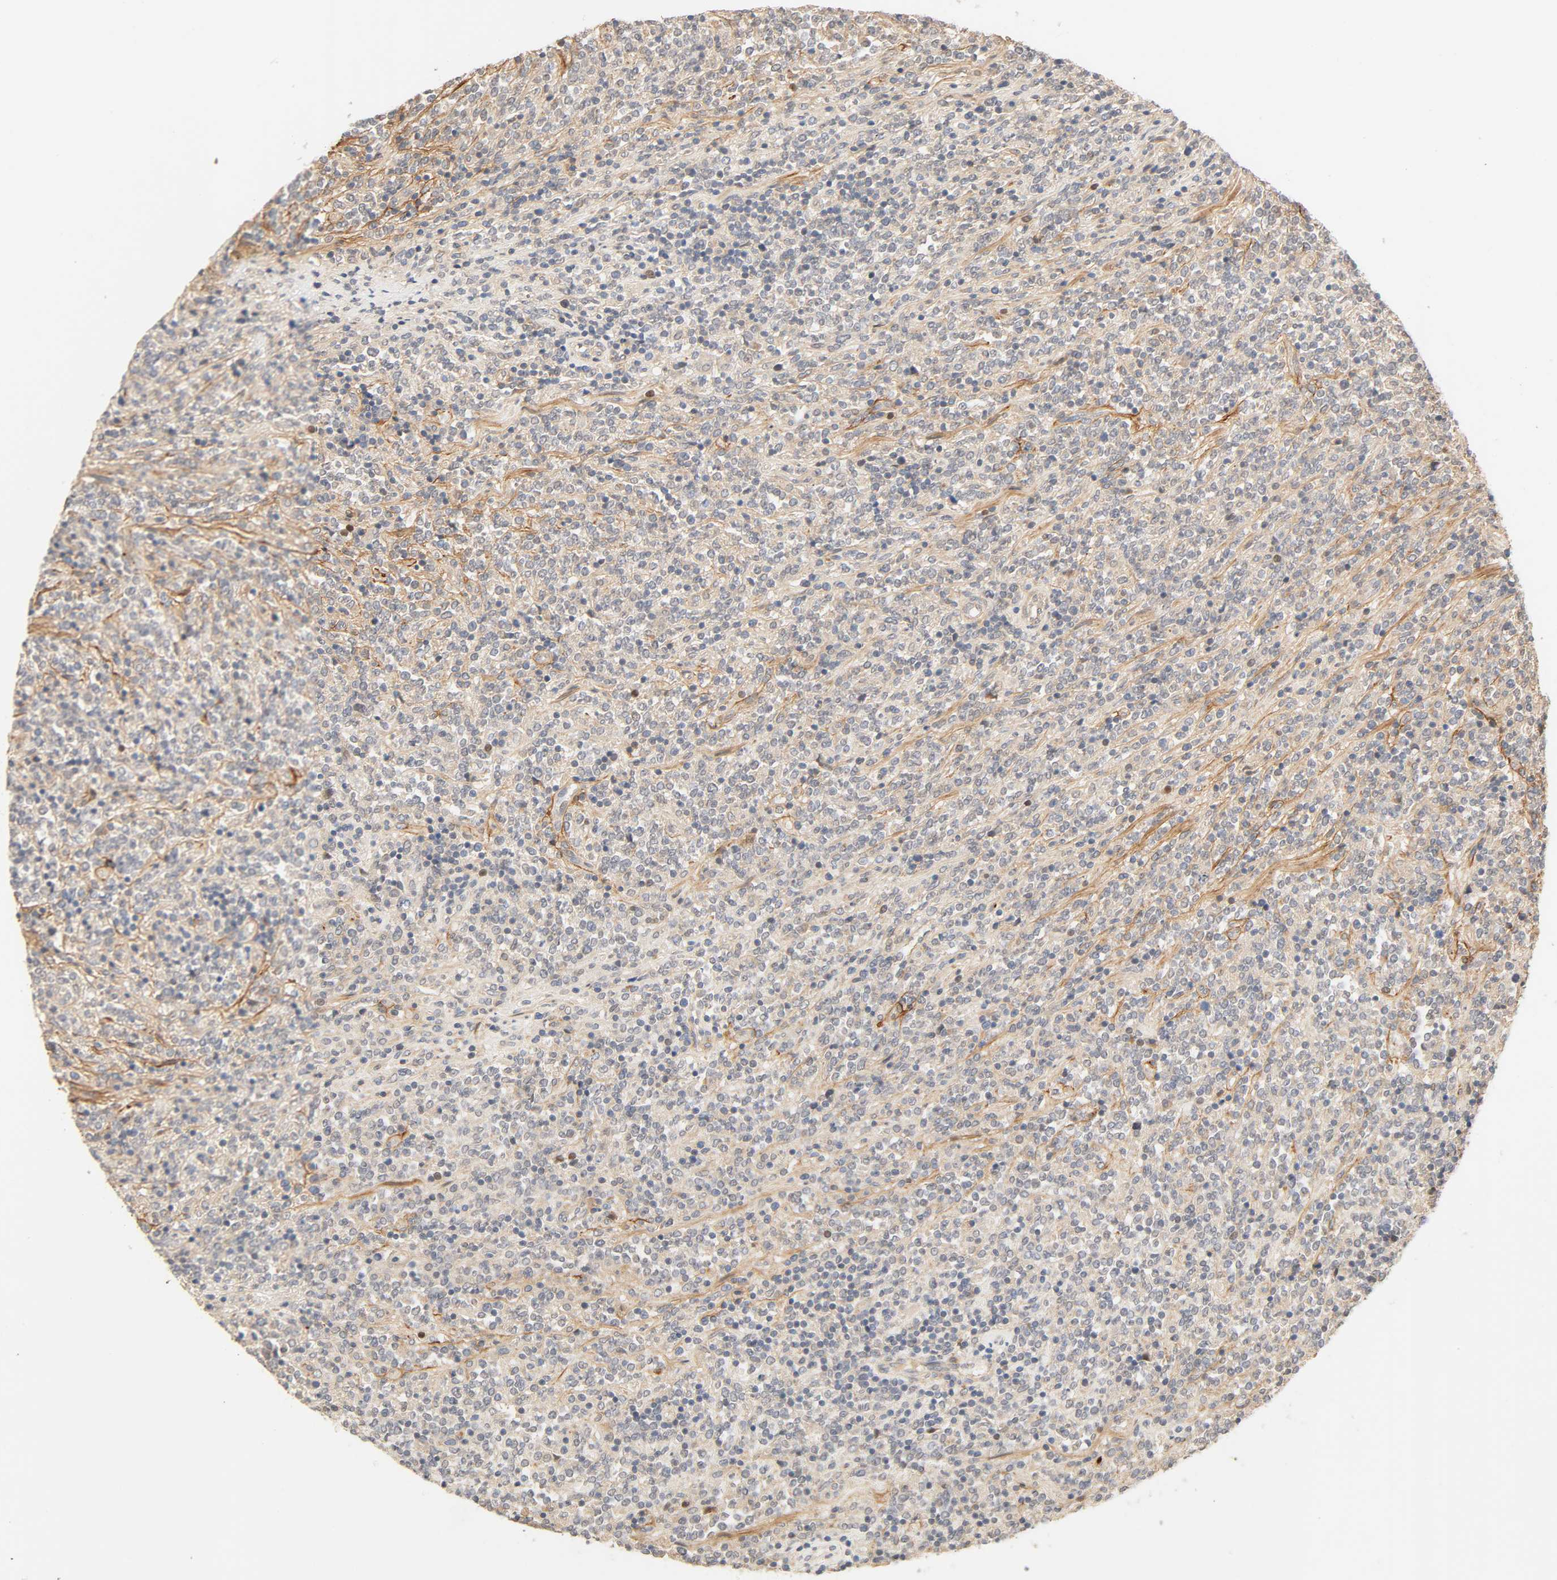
{"staining": {"intensity": "weak", "quantity": "<25%", "location": "cytoplasmic/membranous"}, "tissue": "lymphoma", "cell_type": "Tumor cells", "image_type": "cancer", "snomed": [{"axis": "morphology", "description": "Malignant lymphoma, non-Hodgkin's type, High grade"}, {"axis": "topography", "description": "Soft tissue"}], "caption": "Human high-grade malignant lymphoma, non-Hodgkin's type stained for a protein using immunohistochemistry displays no positivity in tumor cells.", "gene": "CACNA1G", "patient": {"sex": "male", "age": 18}}